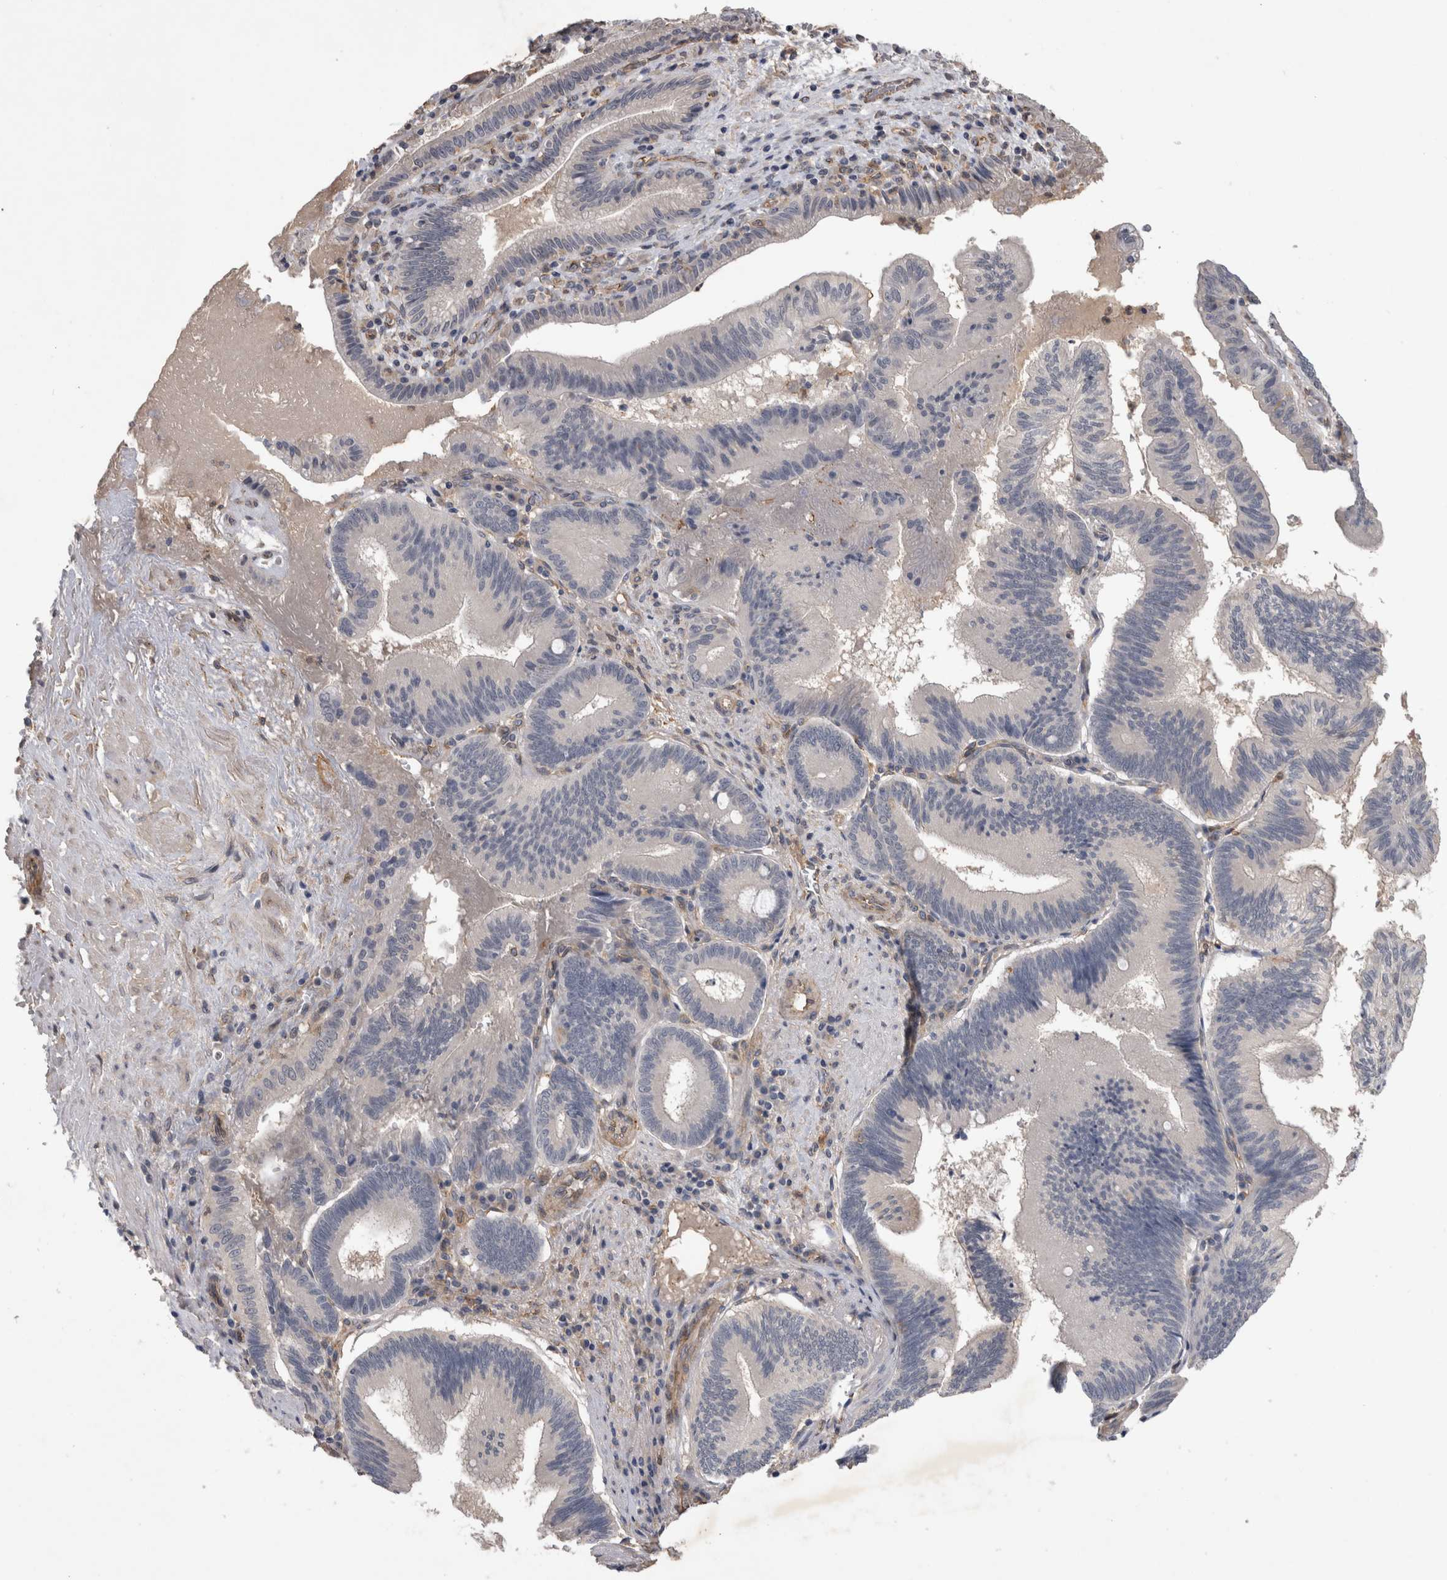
{"staining": {"intensity": "negative", "quantity": "none", "location": "none"}, "tissue": "pancreatic cancer", "cell_type": "Tumor cells", "image_type": "cancer", "snomed": [{"axis": "morphology", "description": "Adenocarcinoma, NOS"}, {"axis": "topography", "description": "Pancreas"}], "caption": "This is a histopathology image of immunohistochemistry (IHC) staining of pancreatic cancer (adenocarcinoma), which shows no expression in tumor cells. (DAB immunohistochemistry, high magnification).", "gene": "ANKFY1", "patient": {"sex": "male", "age": 82}}